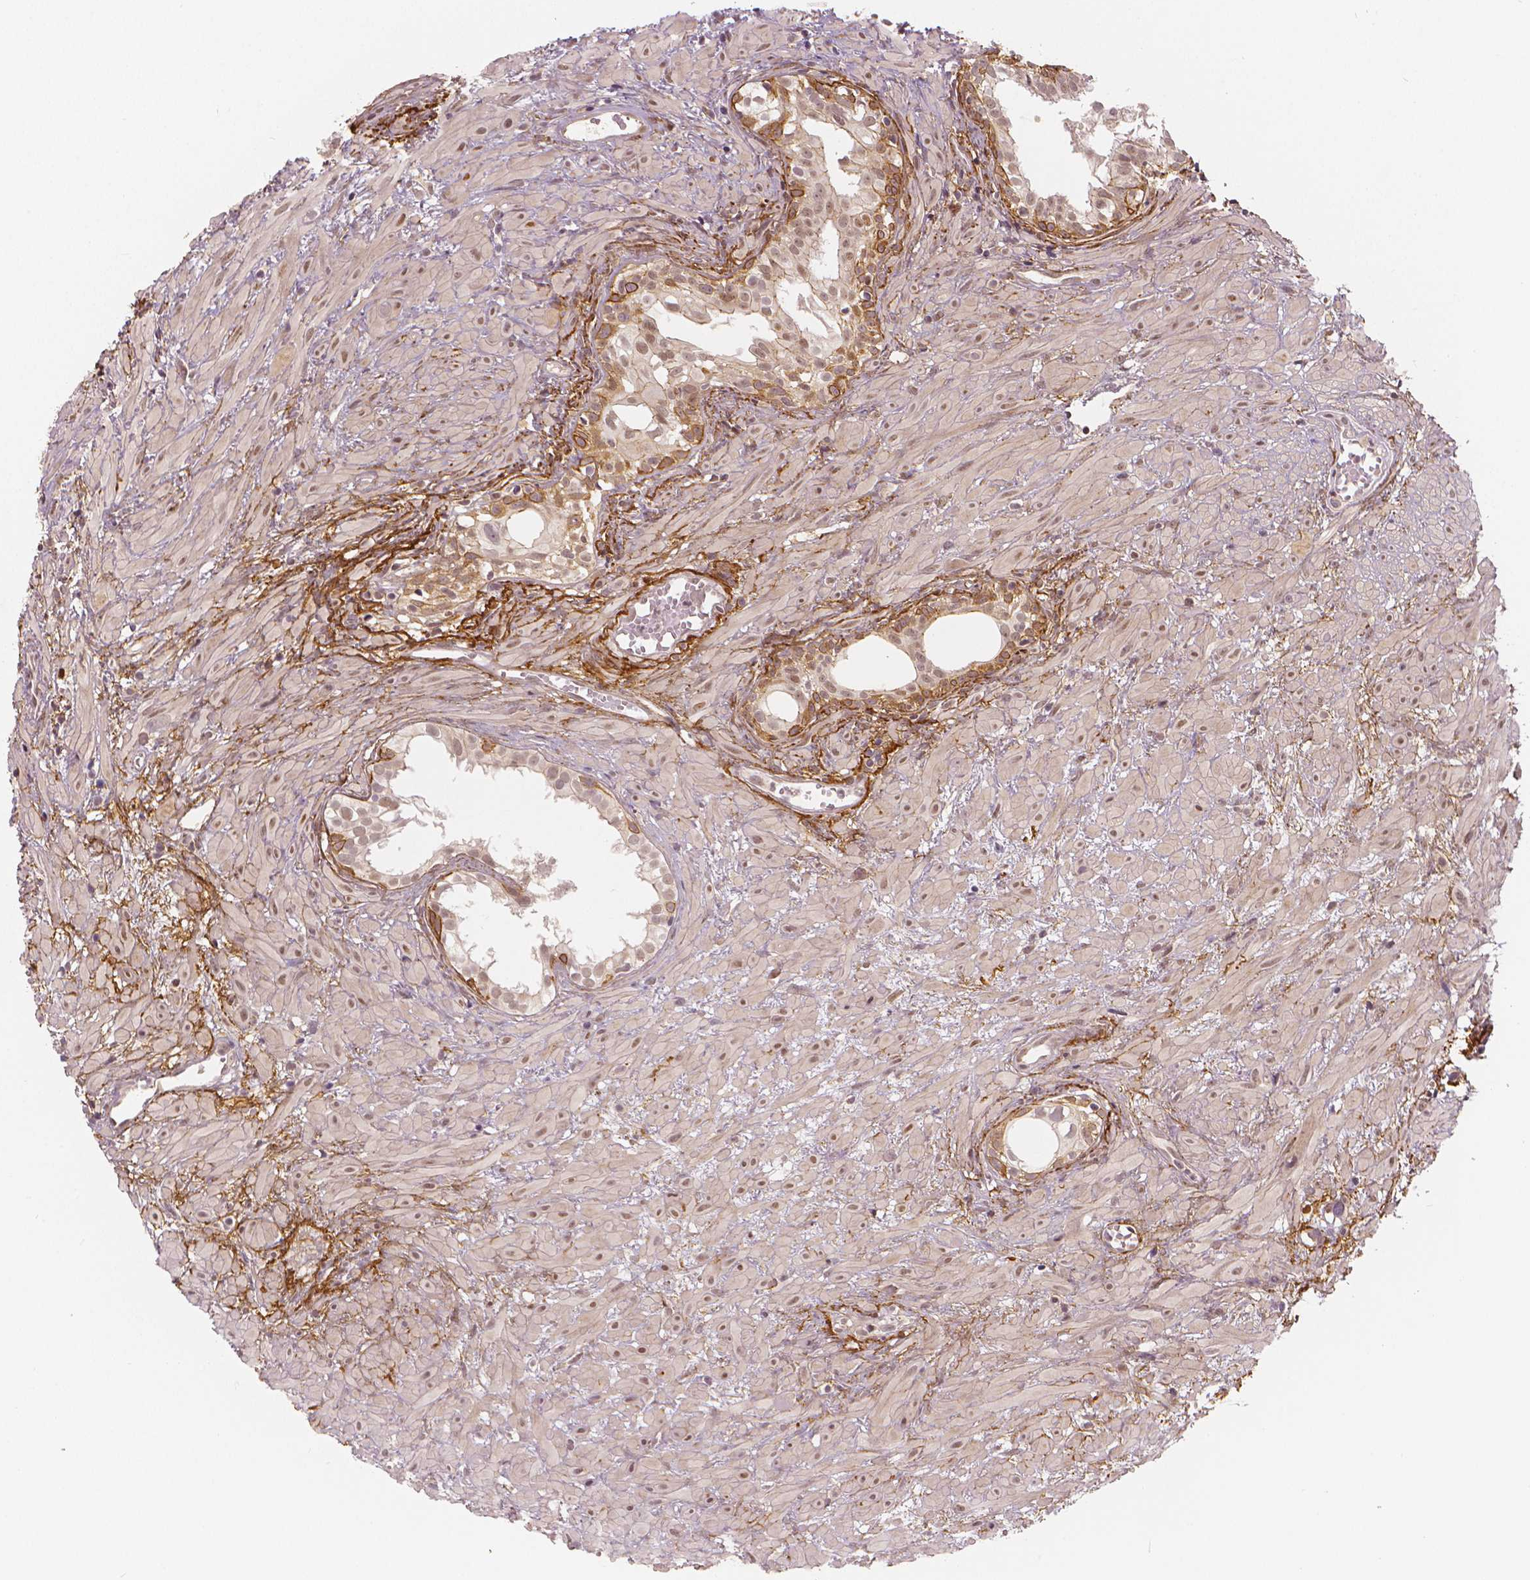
{"staining": {"intensity": "moderate", "quantity": "<25%", "location": "nuclear"}, "tissue": "prostate cancer", "cell_type": "Tumor cells", "image_type": "cancer", "snomed": [{"axis": "morphology", "description": "Adenocarcinoma, High grade"}, {"axis": "topography", "description": "Prostate"}], "caption": "Human prostate adenocarcinoma (high-grade) stained for a protein (brown) demonstrates moderate nuclear positive positivity in about <25% of tumor cells.", "gene": "NSD2", "patient": {"sex": "male", "age": 79}}